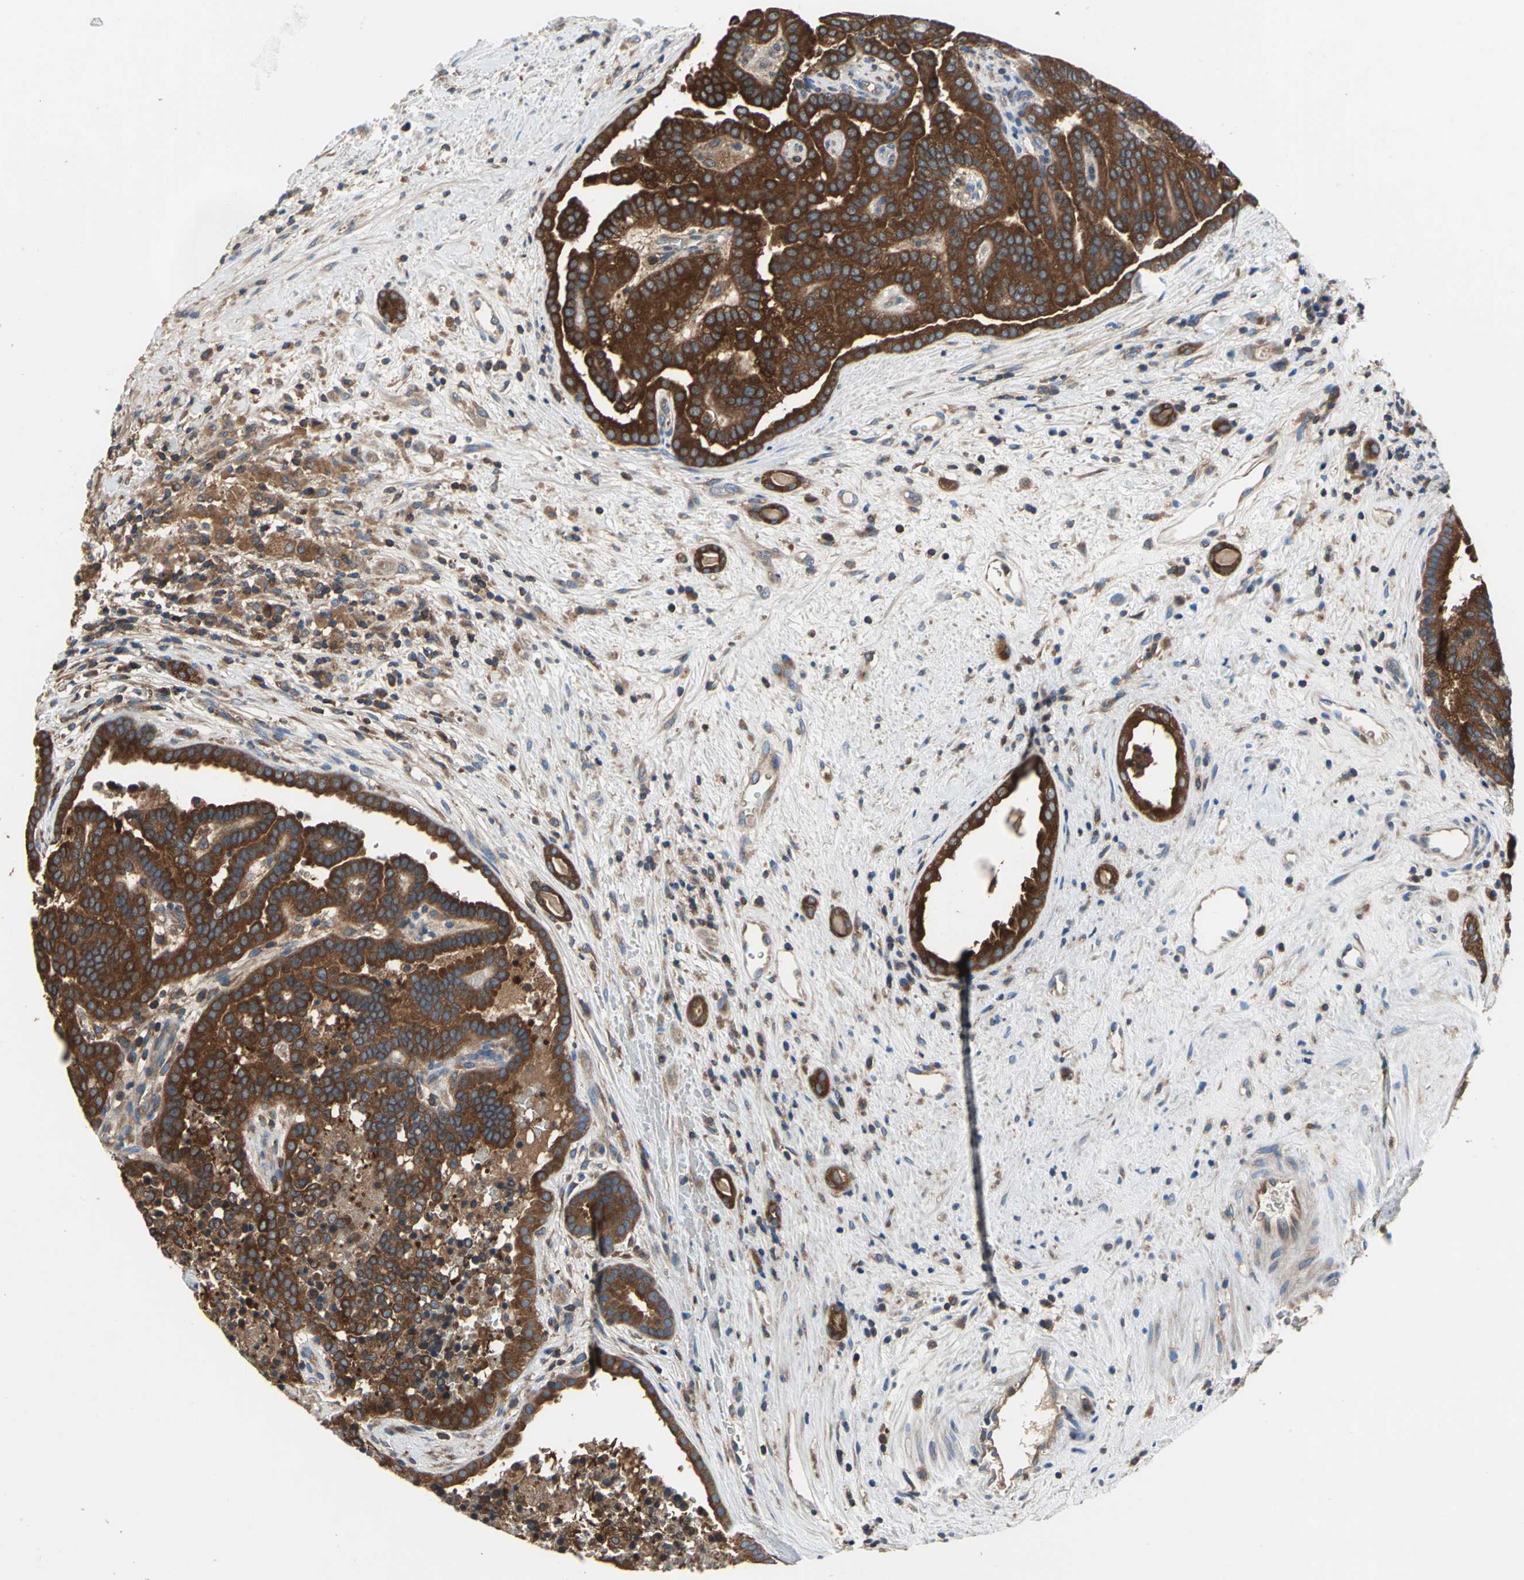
{"staining": {"intensity": "strong", "quantity": ">75%", "location": "cytoplasmic/membranous"}, "tissue": "renal cancer", "cell_type": "Tumor cells", "image_type": "cancer", "snomed": [{"axis": "morphology", "description": "Adenocarcinoma, NOS"}, {"axis": "topography", "description": "Kidney"}], "caption": "Immunohistochemistry (IHC) micrograph of neoplastic tissue: renal cancer (adenocarcinoma) stained using IHC reveals high levels of strong protein expression localized specifically in the cytoplasmic/membranous of tumor cells, appearing as a cytoplasmic/membranous brown color.", "gene": "CAPN1", "patient": {"sex": "male", "age": 61}}